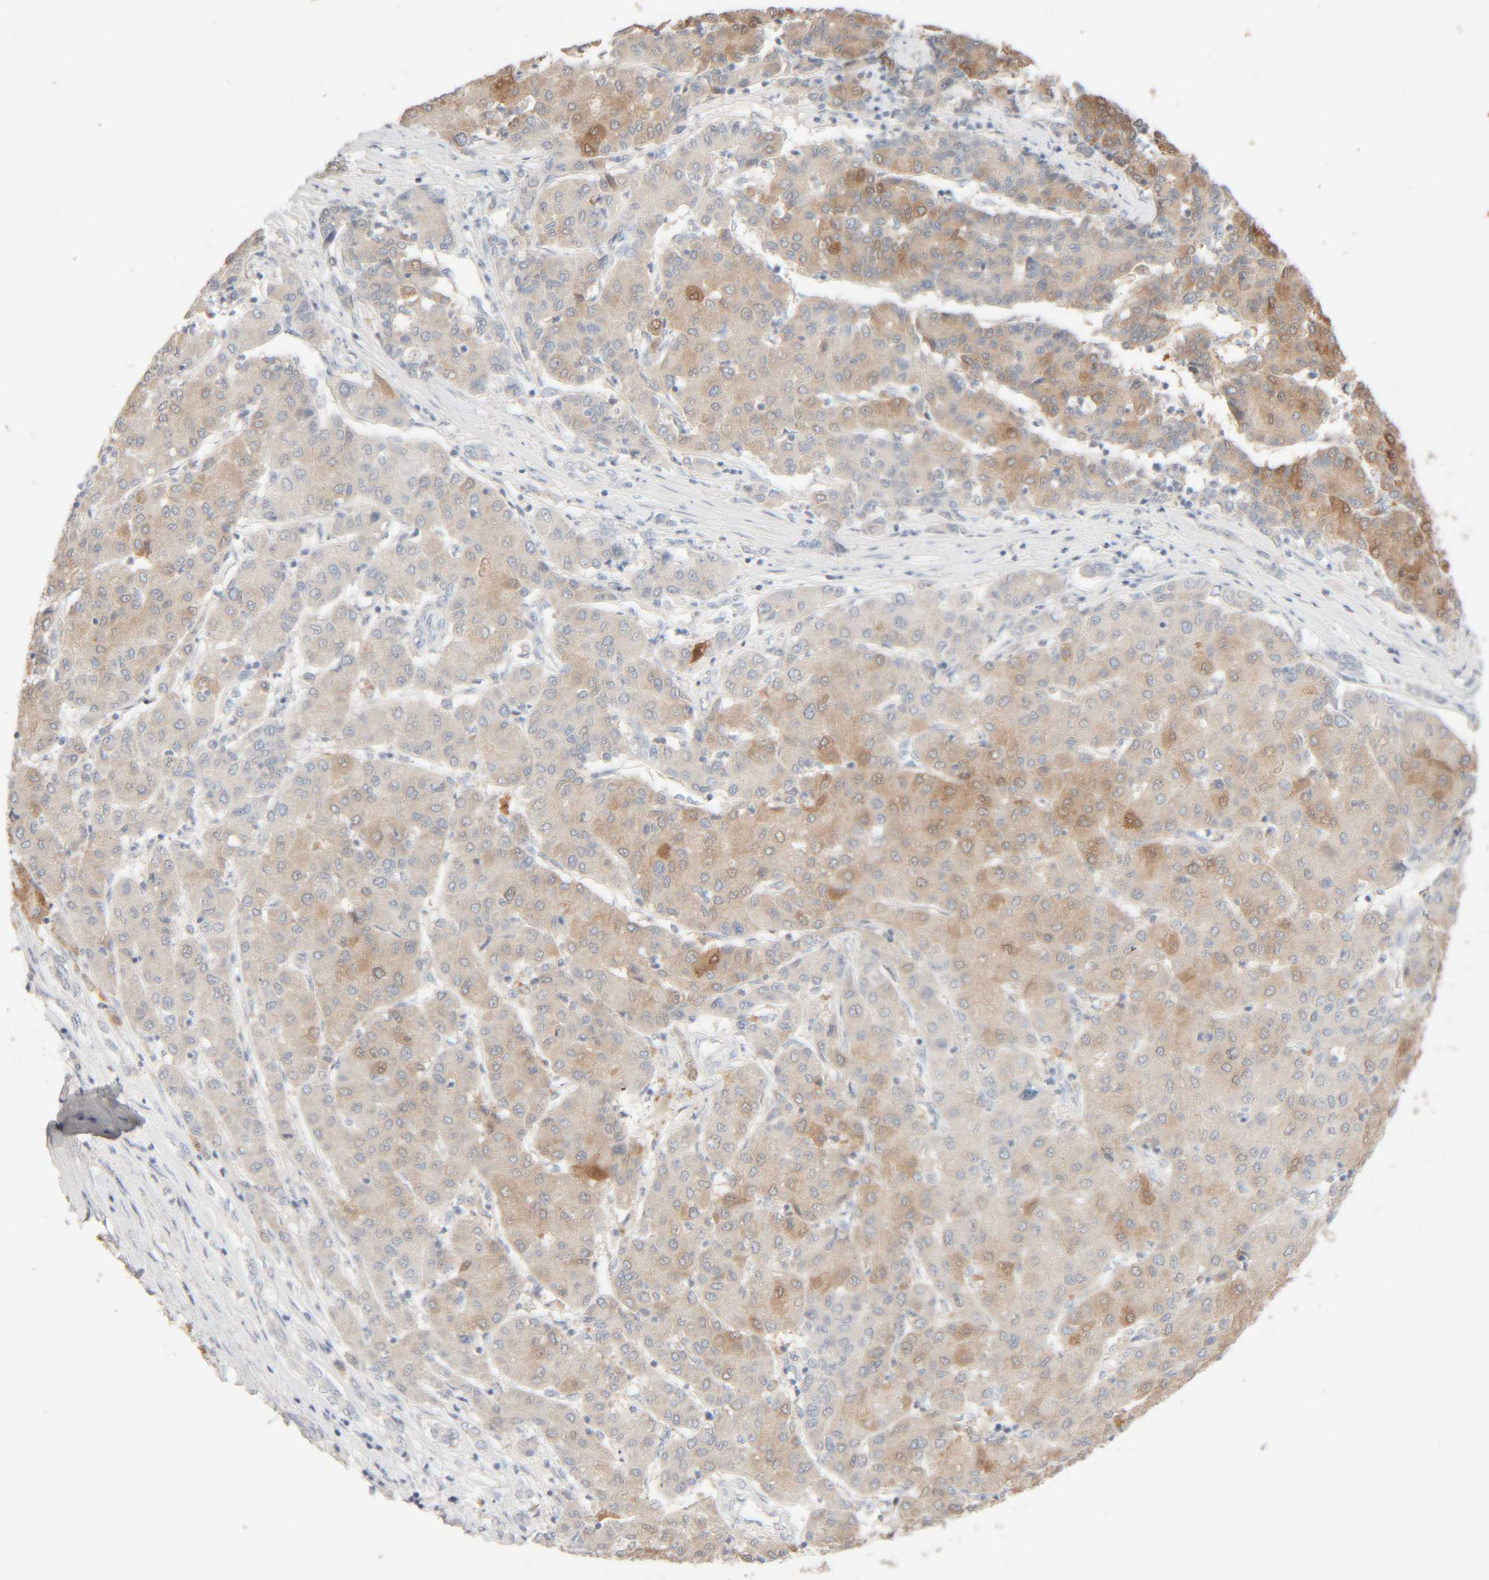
{"staining": {"intensity": "moderate", "quantity": ">75%", "location": "cytoplasmic/membranous"}, "tissue": "liver cancer", "cell_type": "Tumor cells", "image_type": "cancer", "snomed": [{"axis": "morphology", "description": "Carcinoma, Hepatocellular, NOS"}, {"axis": "topography", "description": "Liver"}], "caption": "DAB immunohistochemical staining of human liver hepatocellular carcinoma demonstrates moderate cytoplasmic/membranous protein positivity in about >75% of tumor cells. Immunohistochemistry (ihc) stains the protein in brown and the nuclei are stained blue.", "gene": "RIDA", "patient": {"sex": "male", "age": 65}}